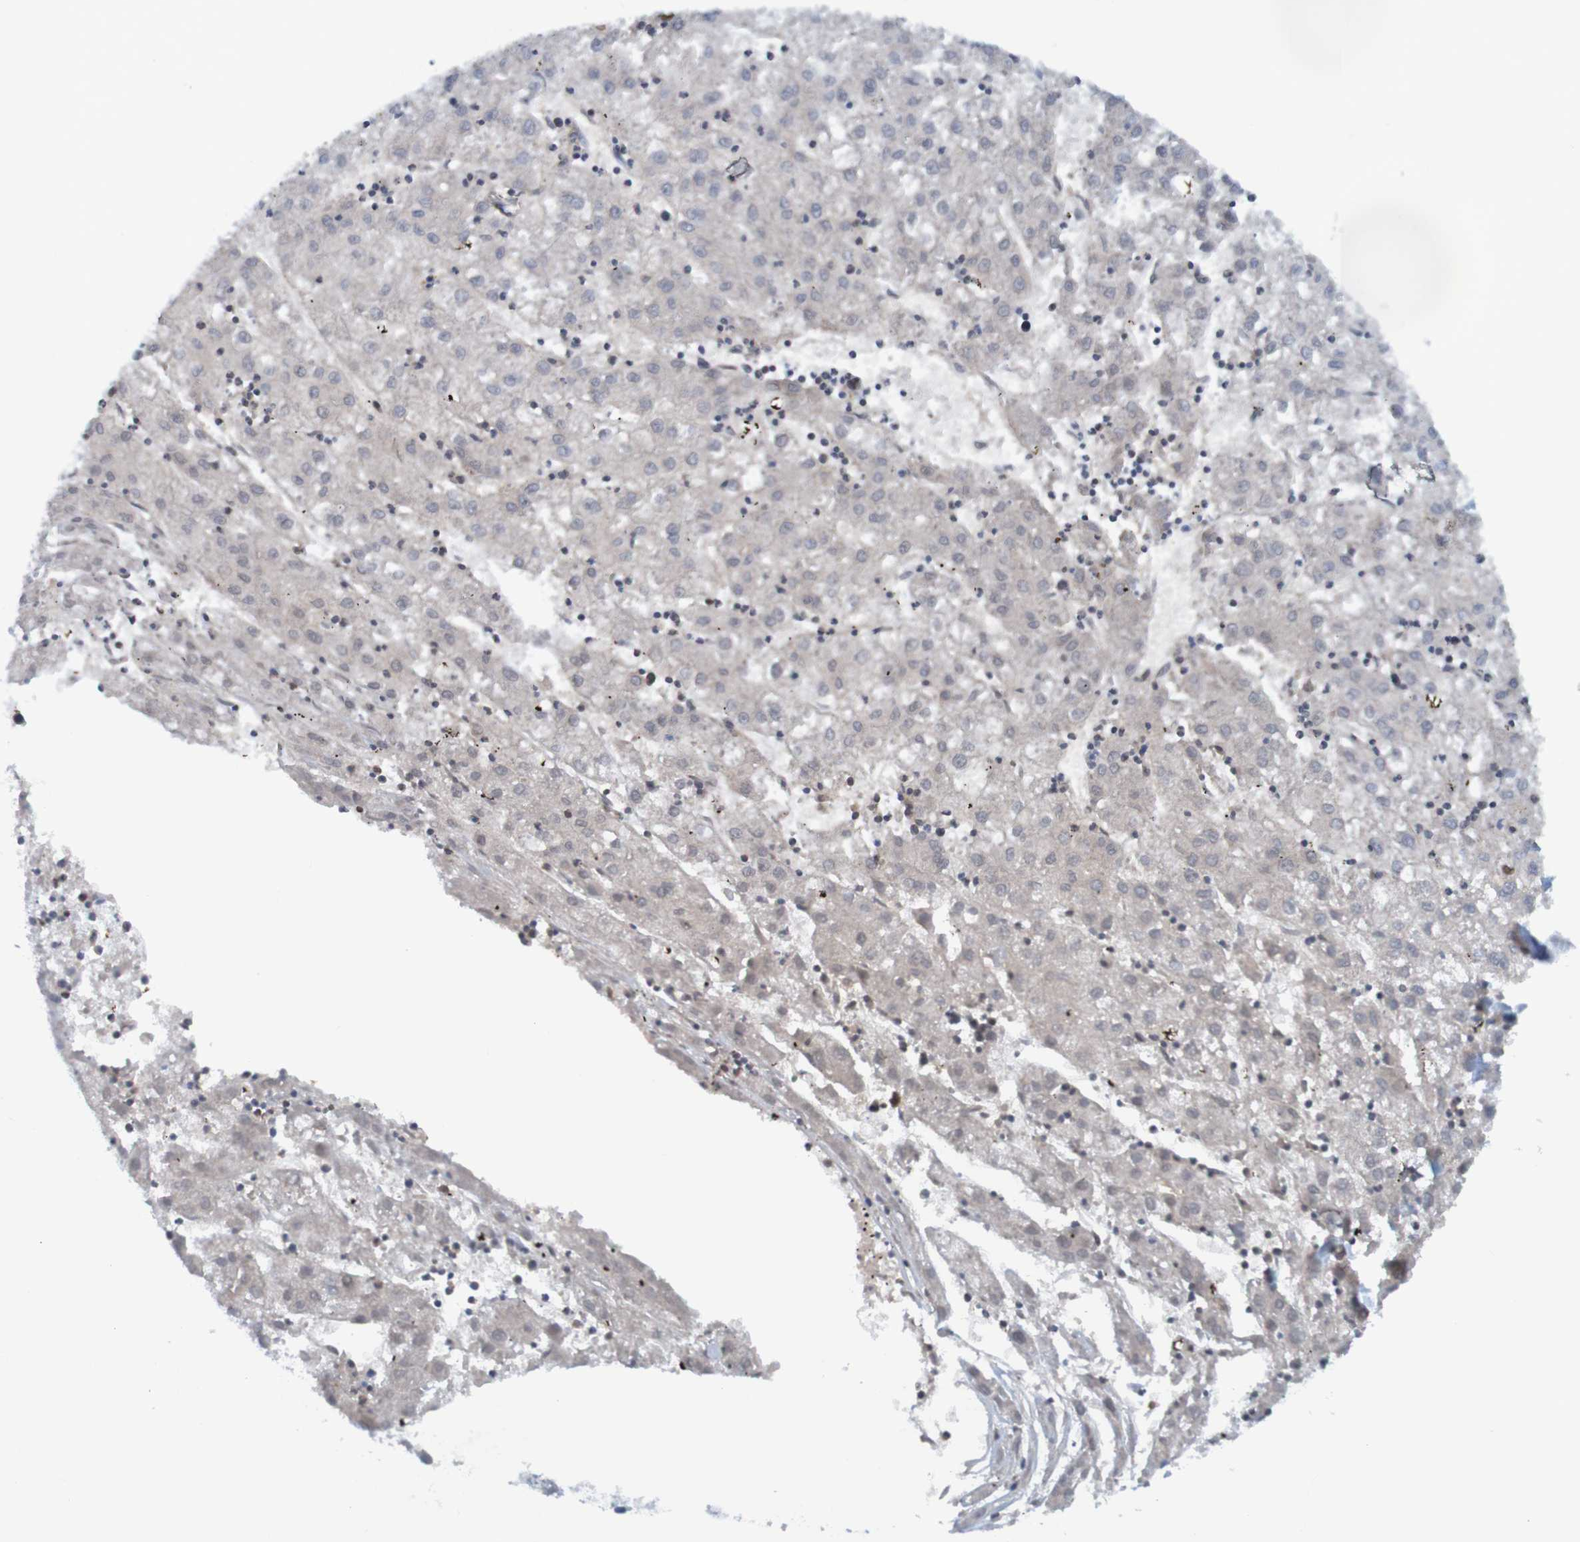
{"staining": {"intensity": "moderate", "quantity": "25%-75%", "location": "nuclear"}, "tissue": "liver cancer", "cell_type": "Tumor cells", "image_type": "cancer", "snomed": [{"axis": "morphology", "description": "Carcinoma, Hepatocellular, NOS"}, {"axis": "topography", "description": "Liver"}], "caption": "Immunohistochemical staining of human liver hepatocellular carcinoma demonstrates medium levels of moderate nuclear positivity in approximately 25%-75% of tumor cells. The staining was performed using DAB (3,3'-diaminobenzidine), with brown indicating positive protein expression. Nuclei are stained blue with hematoxylin.", "gene": "USP36", "patient": {"sex": "male", "age": 72}}